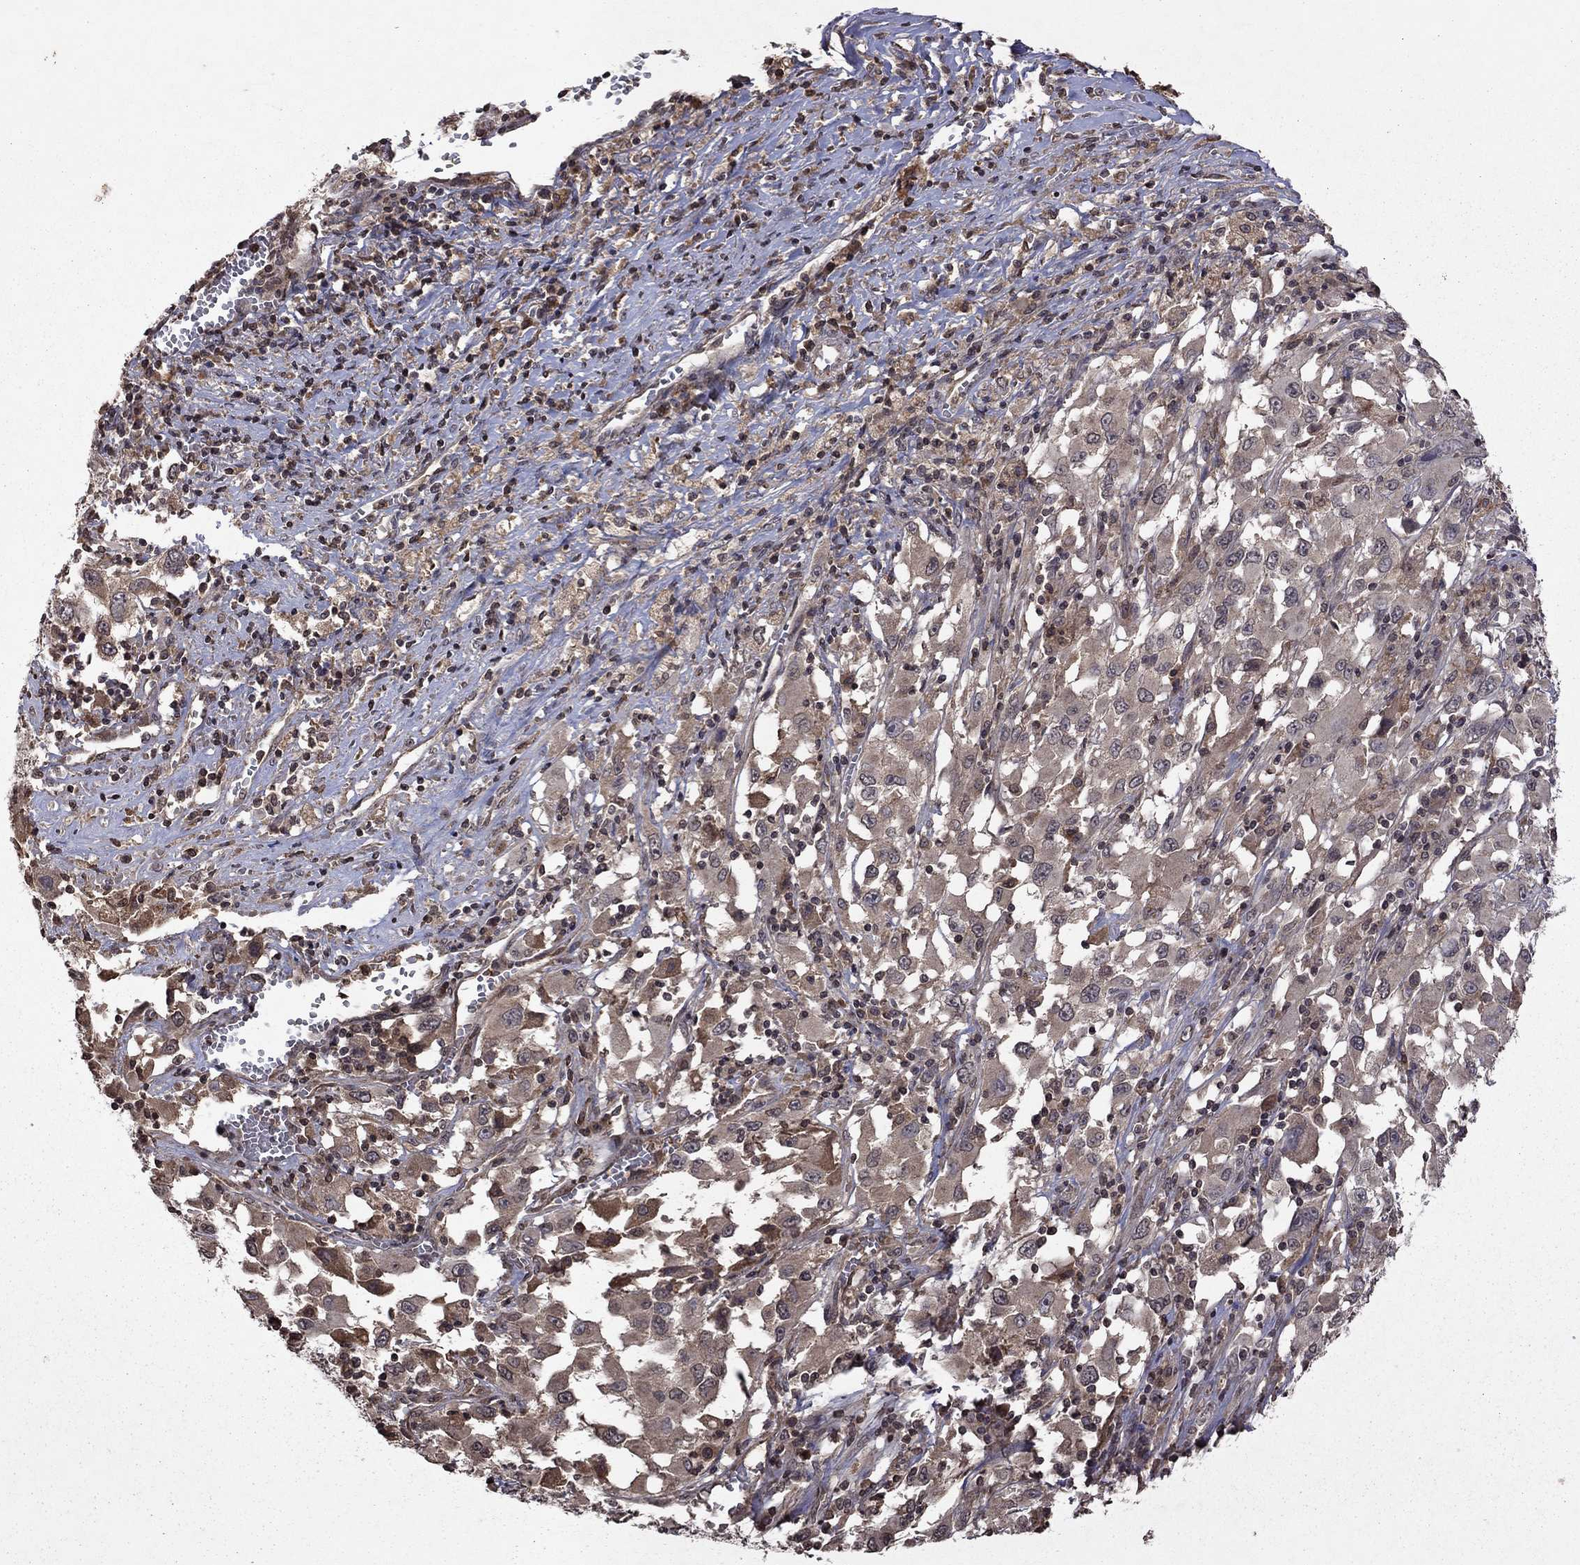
{"staining": {"intensity": "weak", "quantity": "<25%", "location": "cytoplasmic/membranous"}, "tissue": "melanoma", "cell_type": "Tumor cells", "image_type": "cancer", "snomed": [{"axis": "morphology", "description": "Malignant melanoma, Metastatic site"}, {"axis": "topography", "description": "Soft tissue"}], "caption": "A high-resolution histopathology image shows IHC staining of melanoma, which demonstrates no significant staining in tumor cells.", "gene": "NLGN1", "patient": {"sex": "male", "age": 50}}